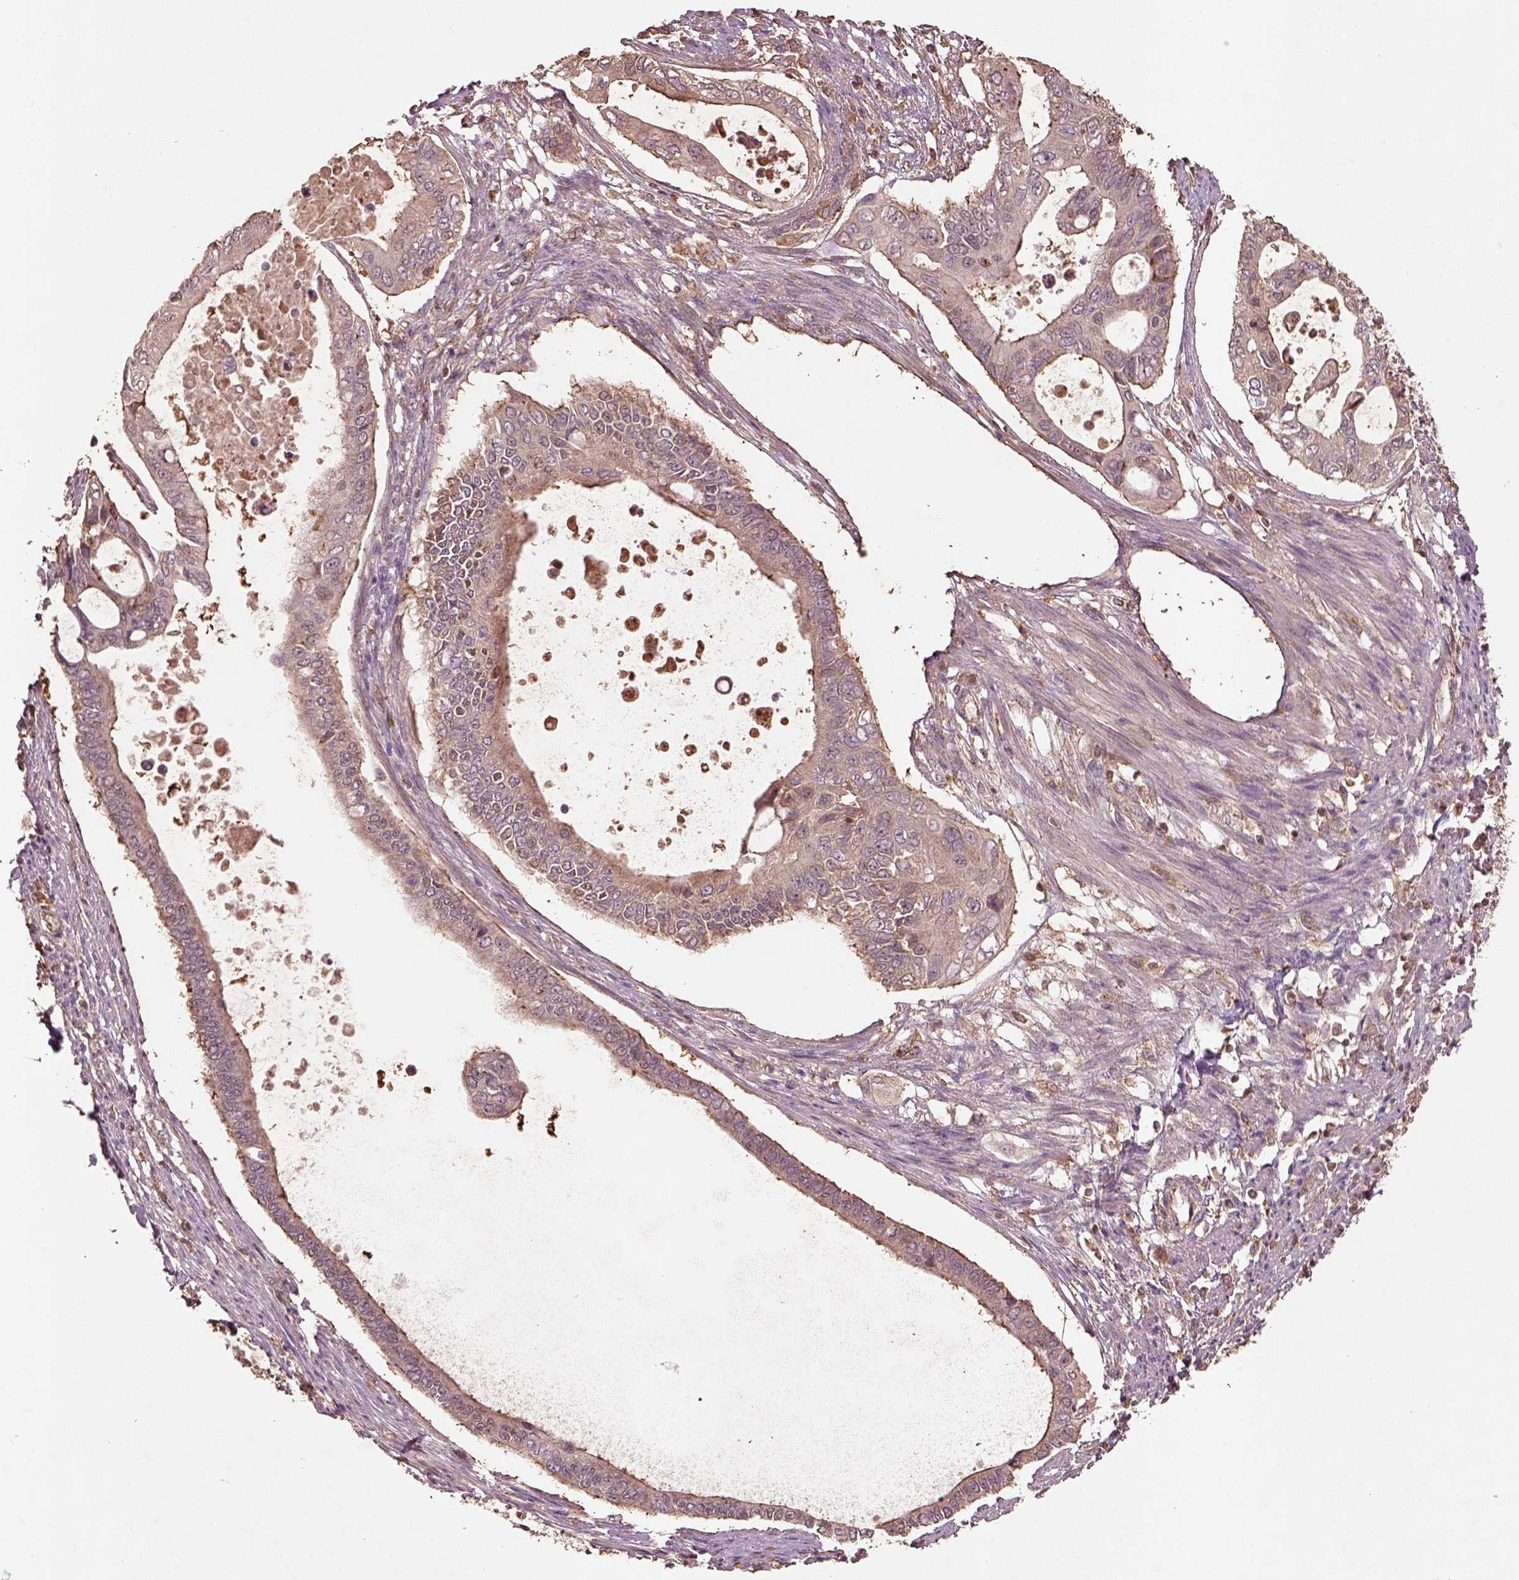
{"staining": {"intensity": "weak", "quantity": ">75%", "location": "cytoplasmic/membranous"}, "tissue": "pancreatic cancer", "cell_type": "Tumor cells", "image_type": "cancer", "snomed": [{"axis": "morphology", "description": "Adenocarcinoma, NOS"}, {"axis": "topography", "description": "Pancreas"}], "caption": "Adenocarcinoma (pancreatic) stained for a protein (brown) displays weak cytoplasmic/membranous positive expression in approximately >75% of tumor cells.", "gene": "TRADD", "patient": {"sex": "female", "age": 63}}